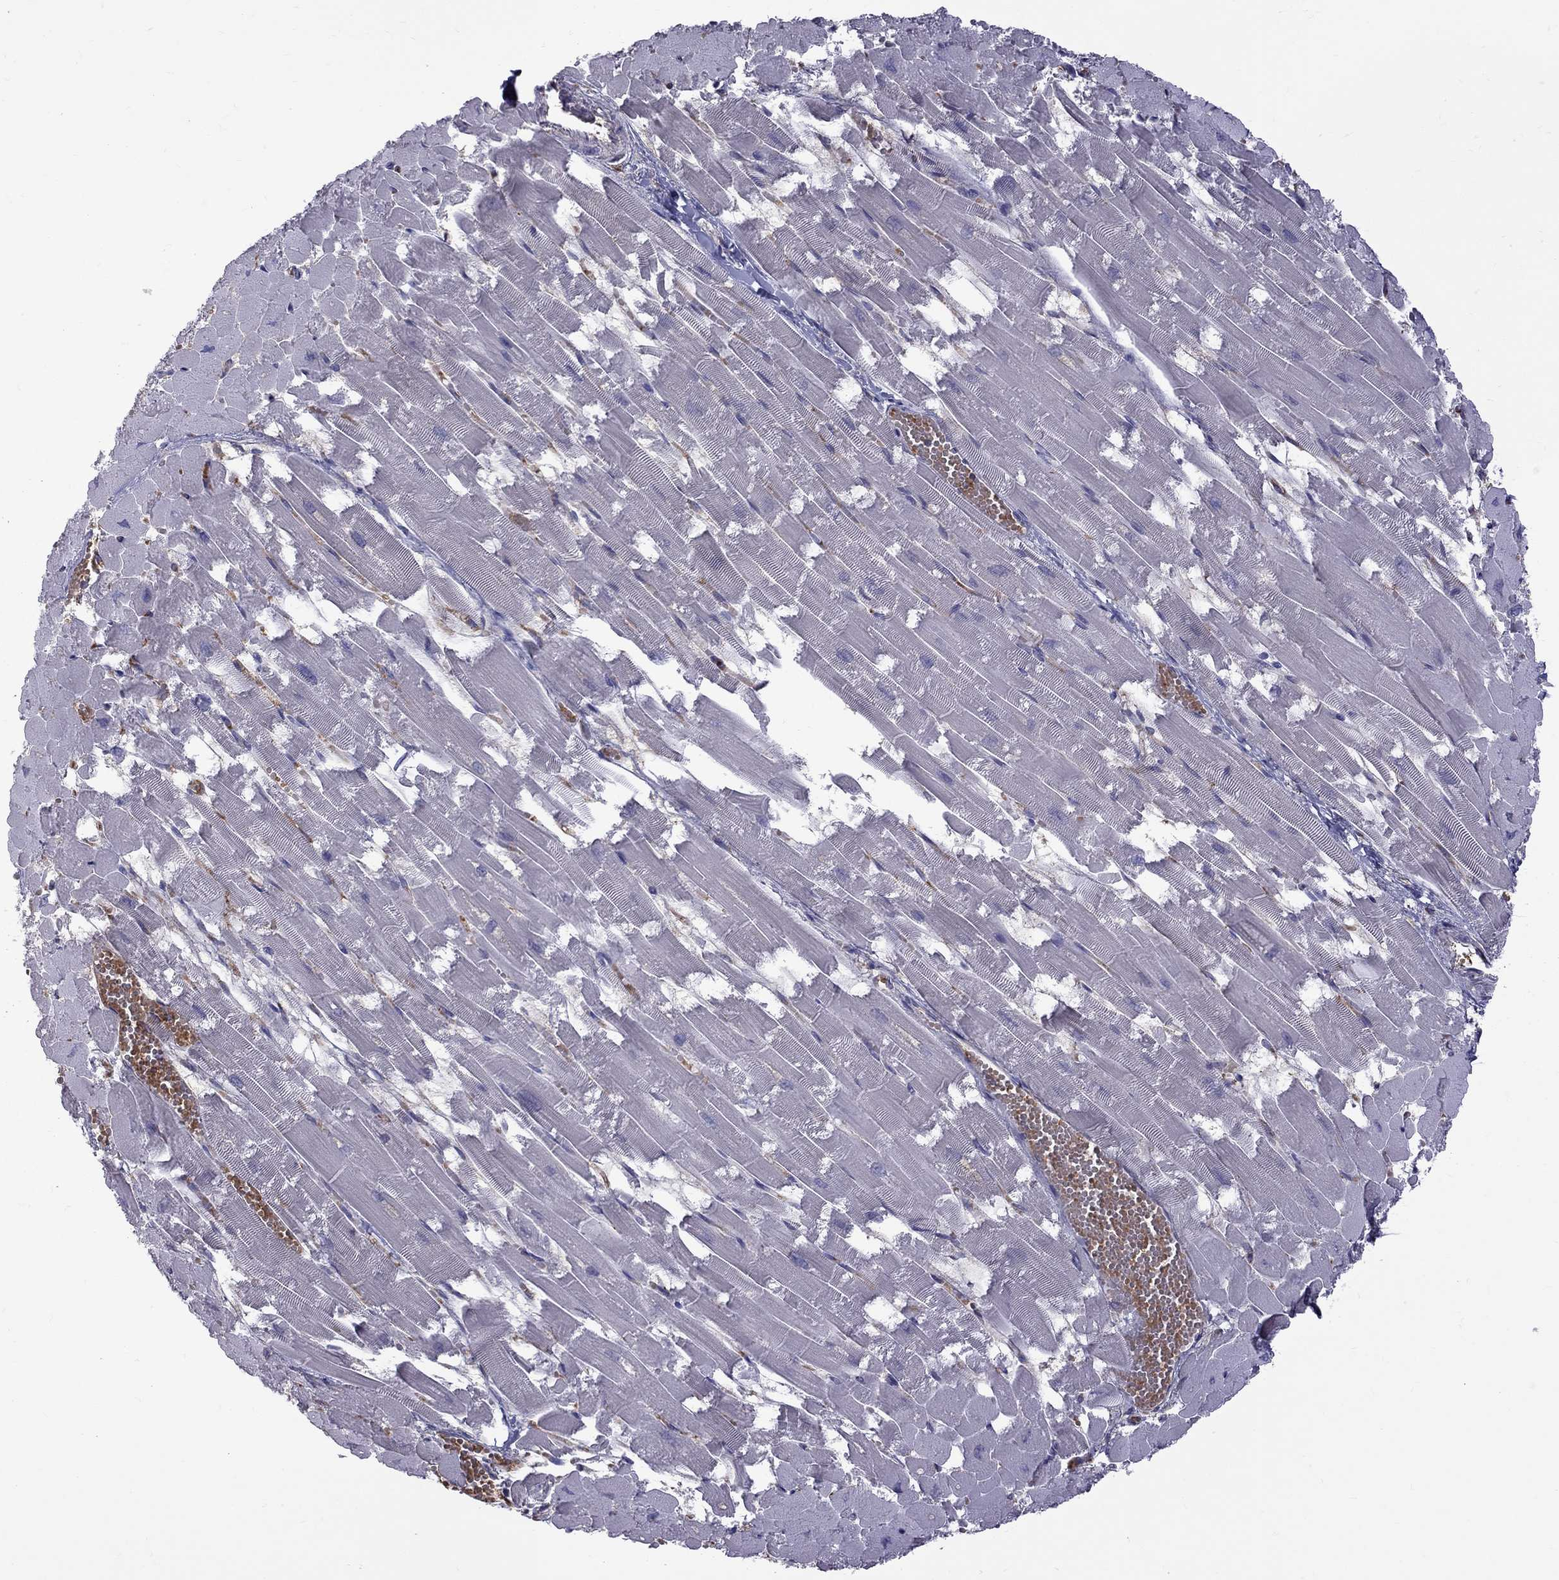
{"staining": {"intensity": "negative", "quantity": "none", "location": "none"}, "tissue": "heart muscle", "cell_type": "Cardiomyocytes", "image_type": "normal", "snomed": [{"axis": "morphology", "description": "Normal tissue, NOS"}, {"axis": "topography", "description": "Heart"}], "caption": "Unremarkable heart muscle was stained to show a protein in brown. There is no significant positivity in cardiomyocytes. Brightfield microscopy of IHC stained with DAB (brown) and hematoxylin (blue), captured at high magnification.", "gene": "EIF4E3", "patient": {"sex": "female", "age": 52}}